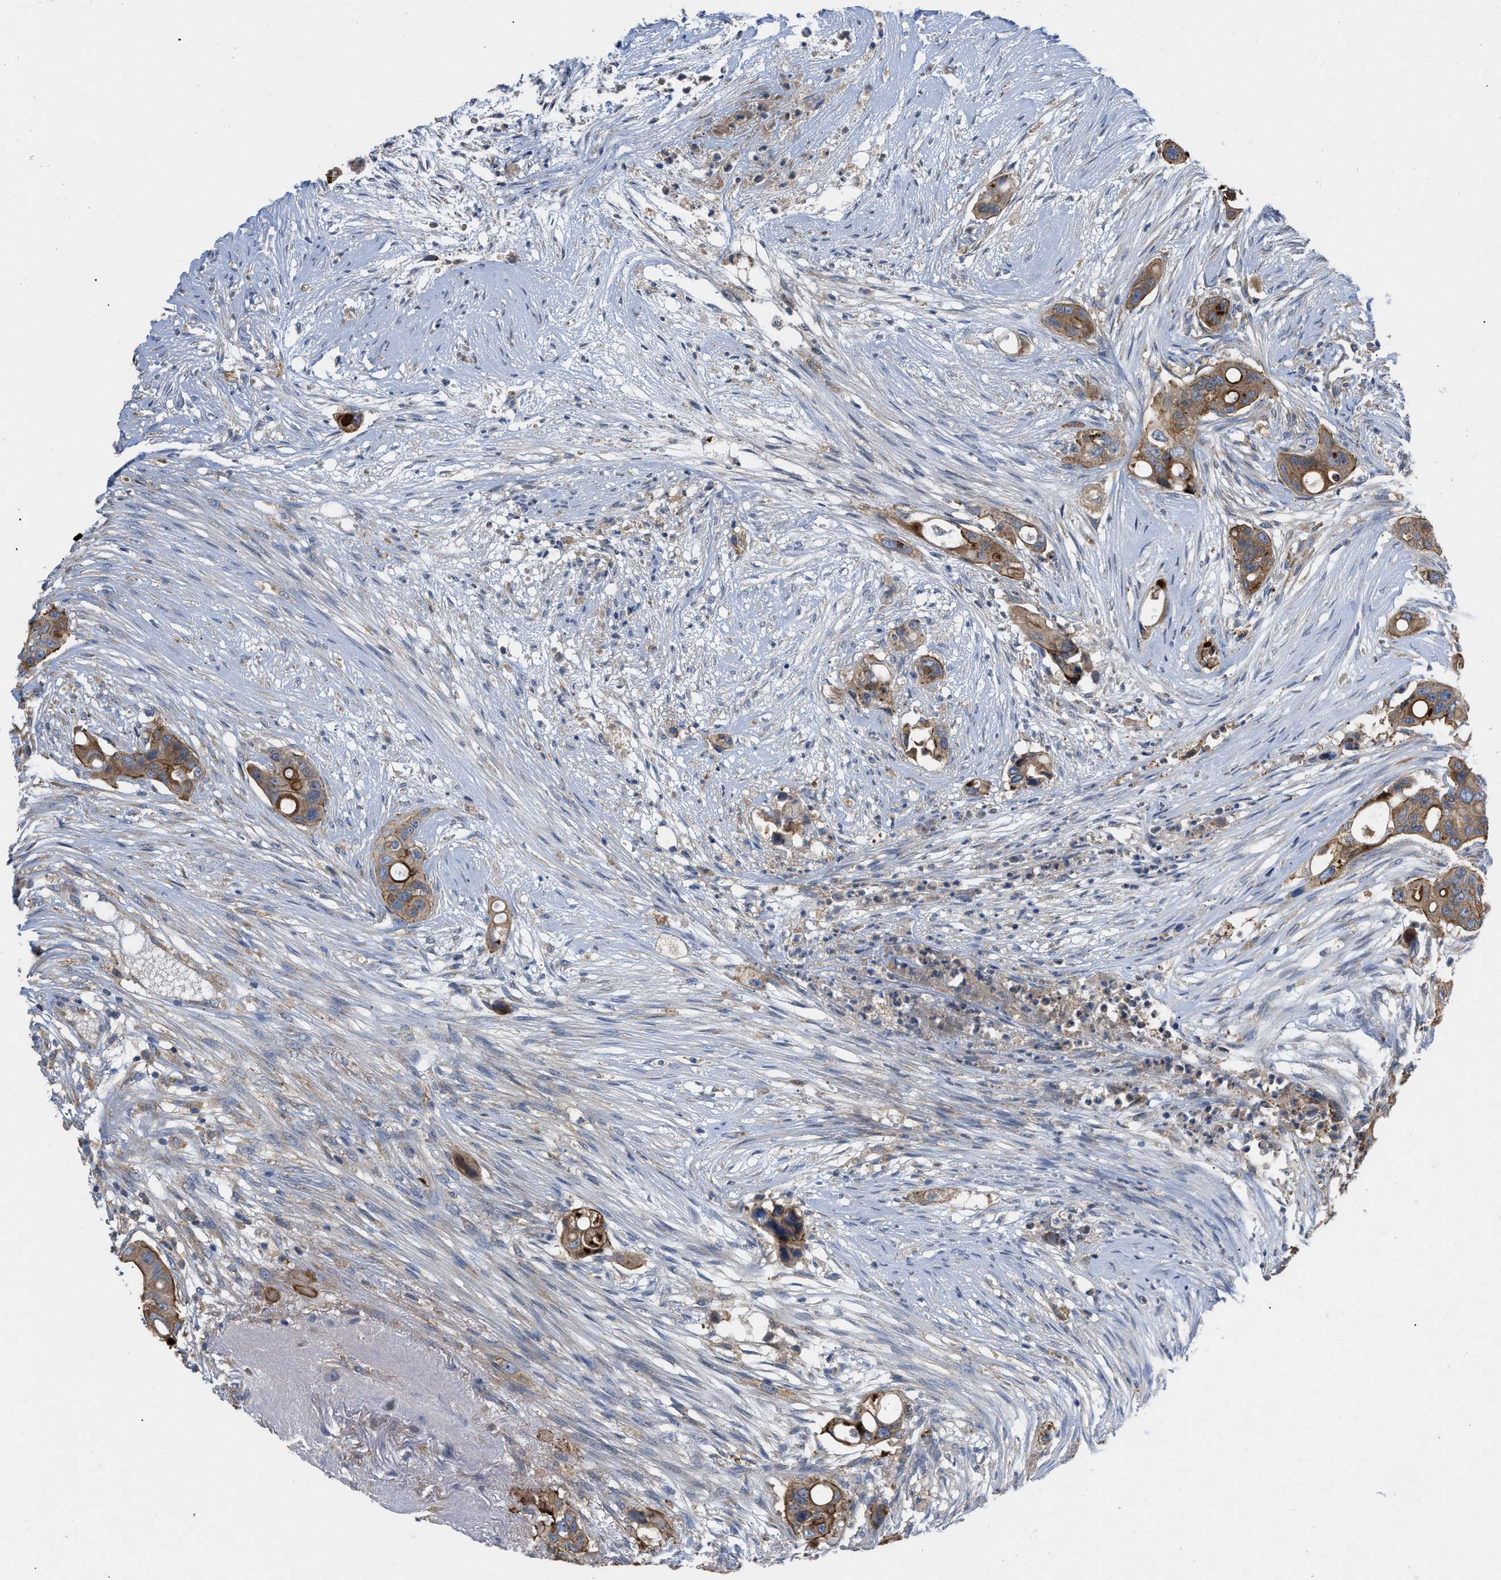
{"staining": {"intensity": "moderate", "quantity": ">75%", "location": "cytoplasmic/membranous"}, "tissue": "colorectal cancer", "cell_type": "Tumor cells", "image_type": "cancer", "snomed": [{"axis": "morphology", "description": "Adenocarcinoma, NOS"}, {"axis": "topography", "description": "Colon"}], "caption": "Immunohistochemistry photomicrograph of neoplastic tissue: human colorectal adenocarcinoma stained using IHC shows medium levels of moderate protein expression localized specifically in the cytoplasmic/membranous of tumor cells, appearing as a cytoplasmic/membranous brown color.", "gene": "TMEM131", "patient": {"sex": "female", "age": 57}}